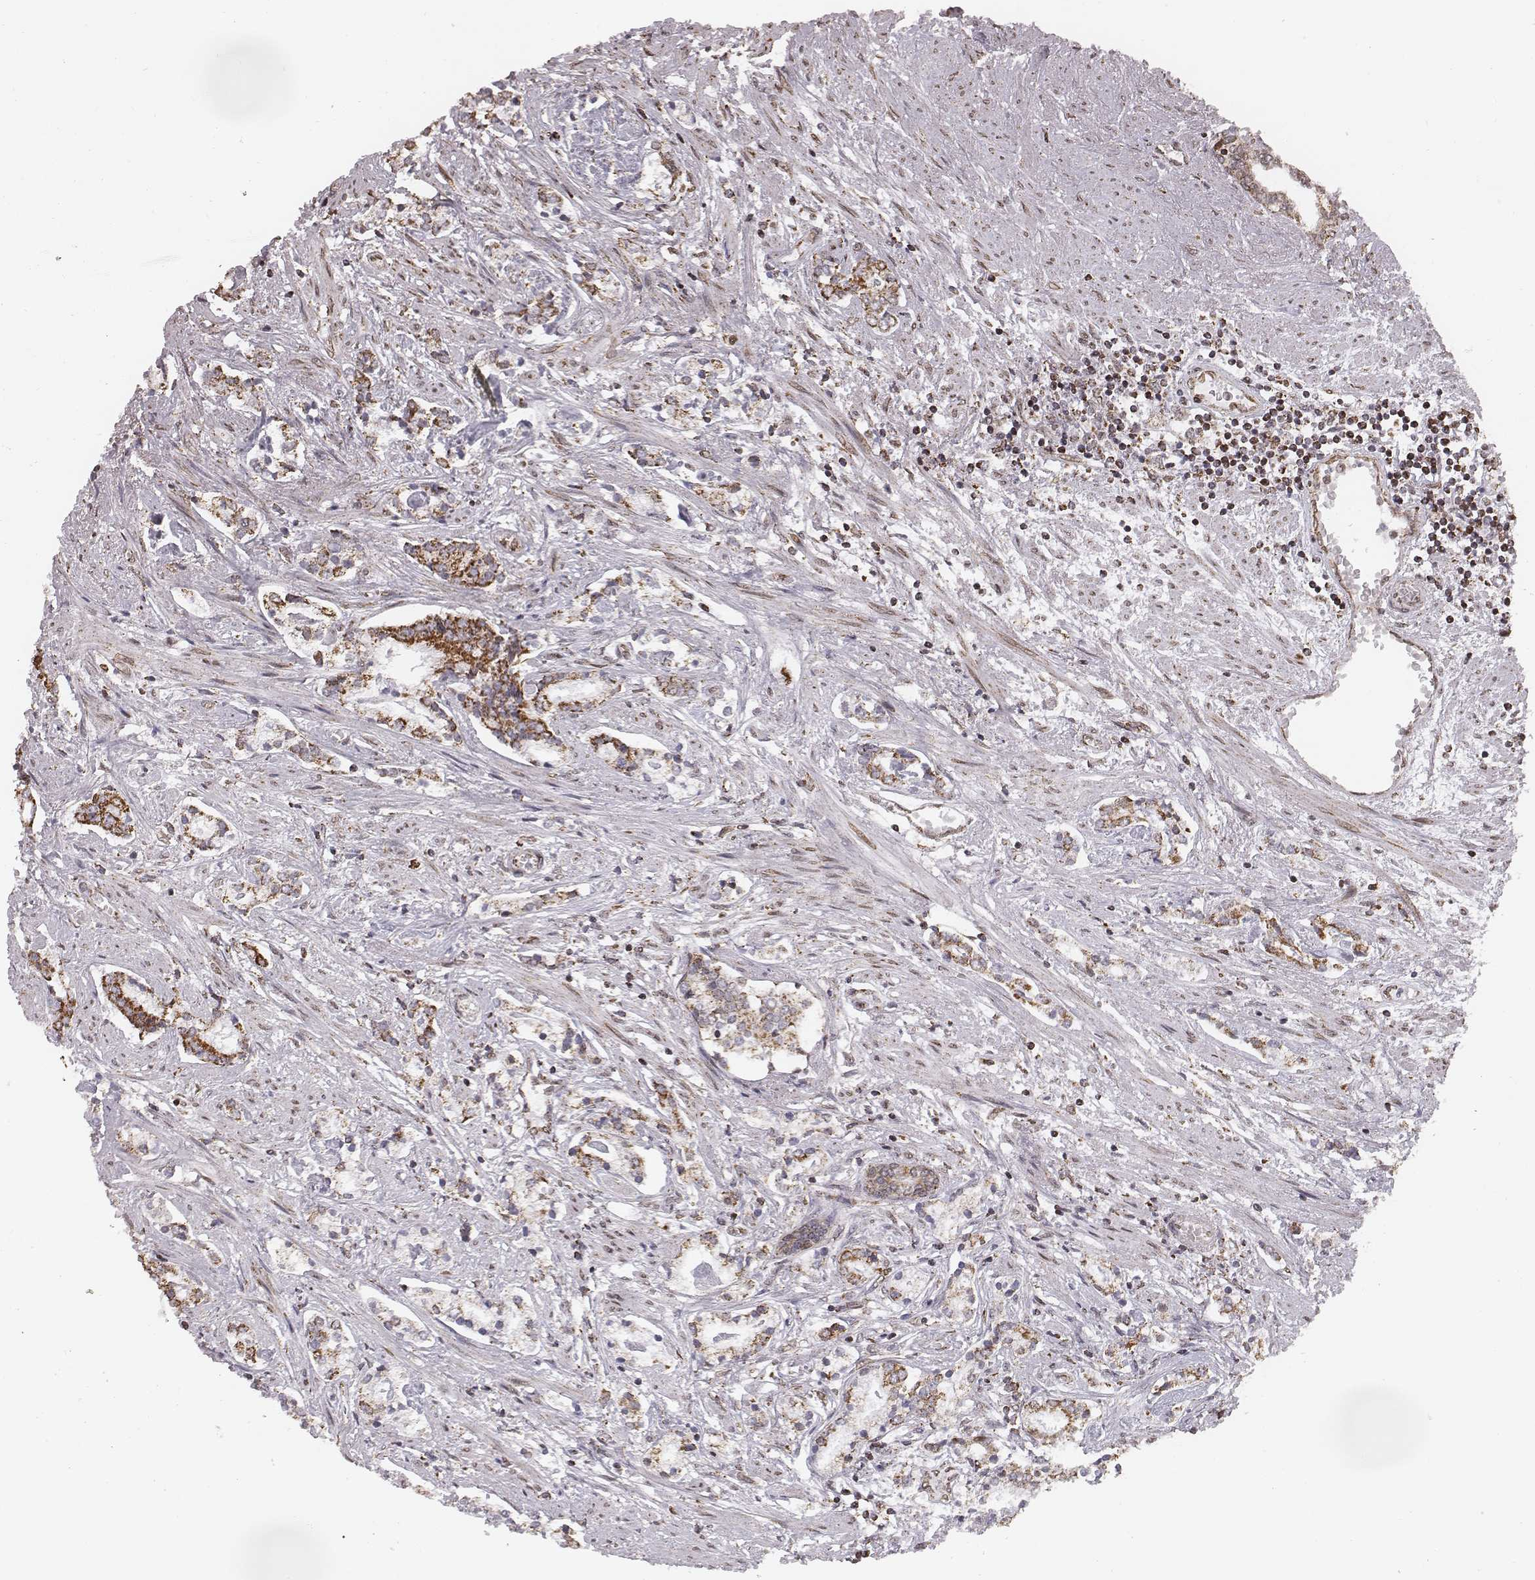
{"staining": {"intensity": "strong", "quantity": "25%-75%", "location": "cytoplasmic/membranous"}, "tissue": "prostate cancer", "cell_type": "Tumor cells", "image_type": "cancer", "snomed": [{"axis": "morphology", "description": "Adenocarcinoma, NOS"}, {"axis": "topography", "description": "Prostate"}], "caption": "Immunohistochemical staining of adenocarcinoma (prostate) demonstrates high levels of strong cytoplasmic/membranous positivity in approximately 25%-75% of tumor cells.", "gene": "ACOT2", "patient": {"sex": "male", "age": 64}}